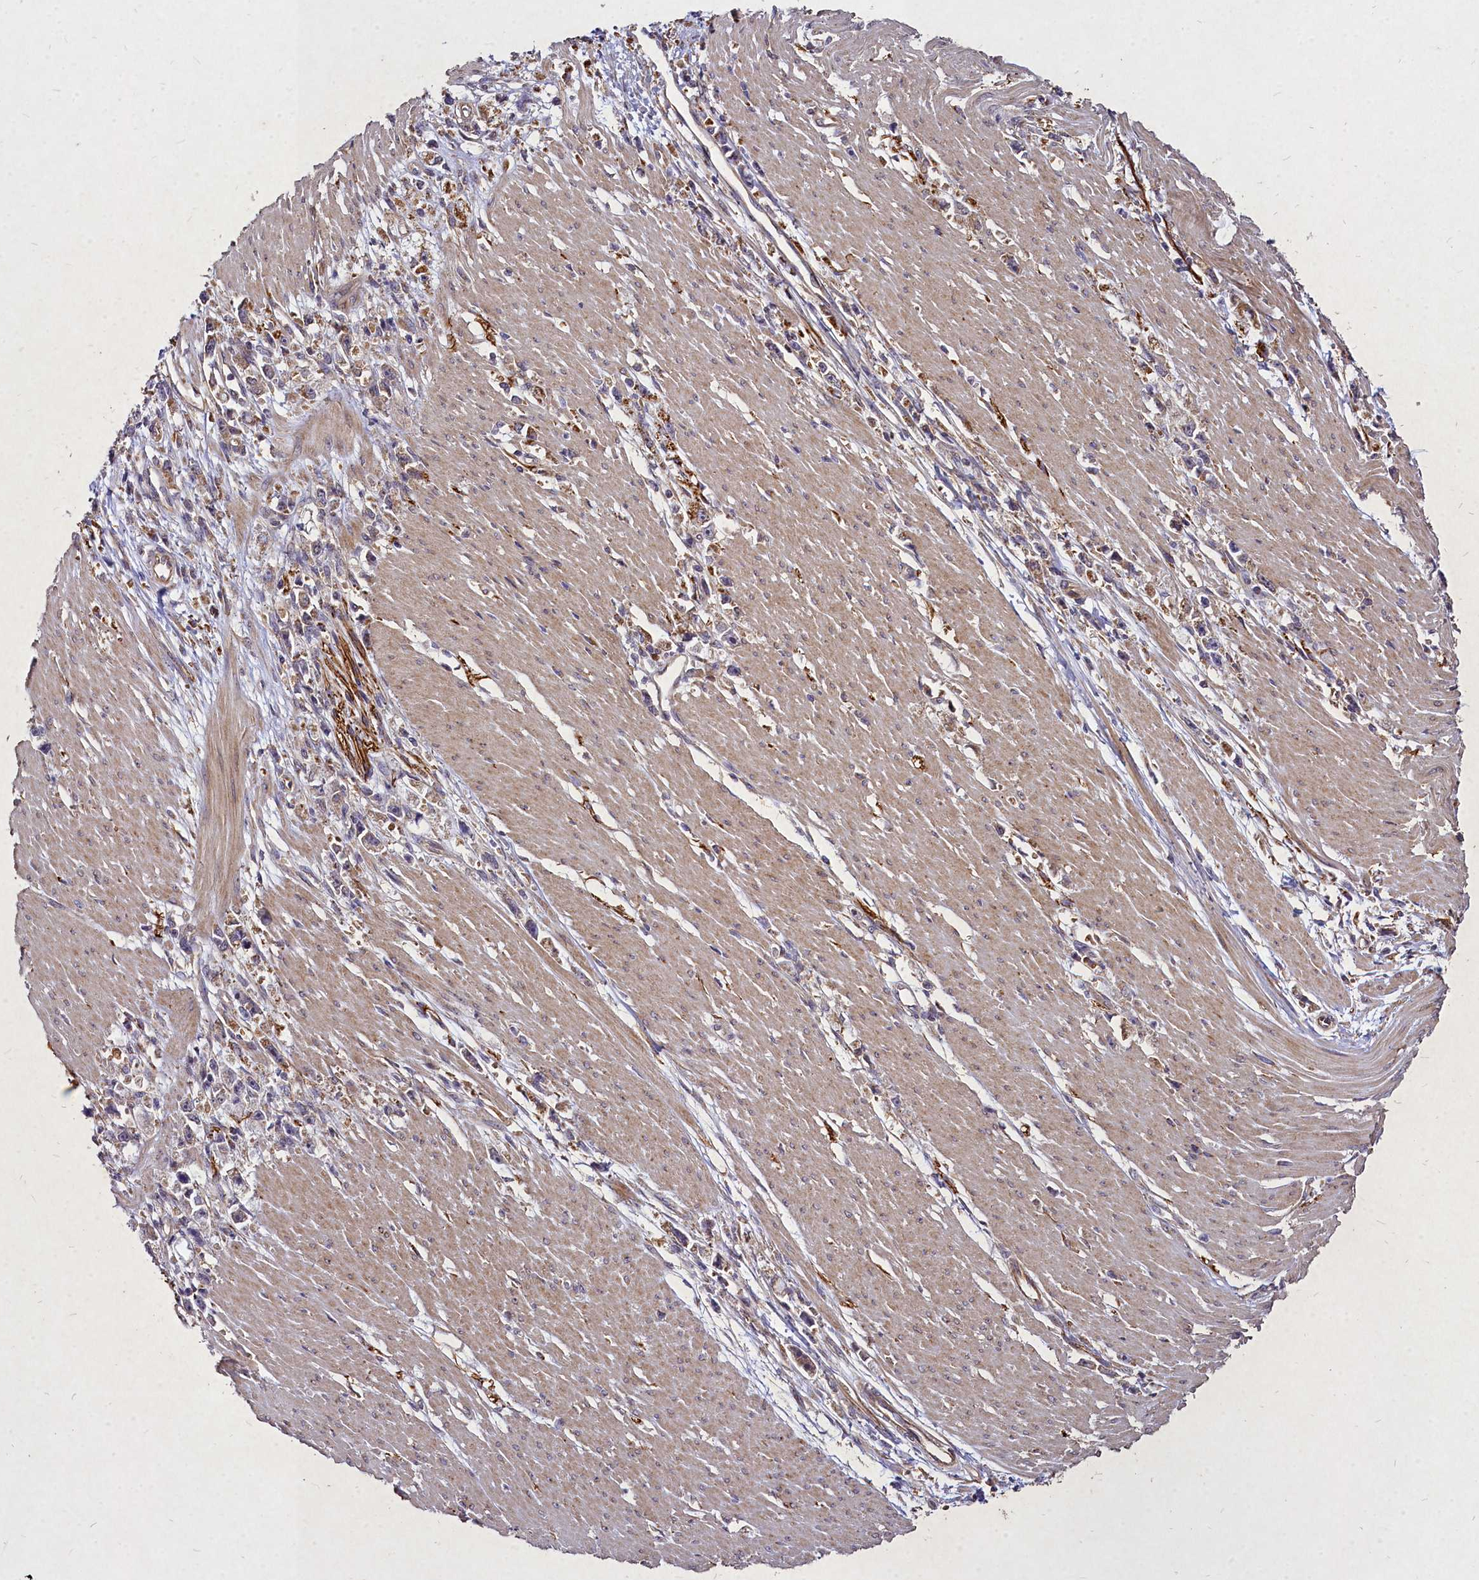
{"staining": {"intensity": "moderate", "quantity": "25%-75%", "location": "cytoplasmic/membranous"}, "tissue": "stomach cancer", "cell_type": "Tumor cells", "image_type": "cancer", "snomed": [{"axis": "morphology", "description": "Adenocarcinoma, NOS"}, {"axis": "topography", "description": "Stomach"}], "caption": "Immunohistochemistry (IHC) histopathology image of neoplastic tissue: human adenocarcinoma (stomach) stained using immunohistochemistry demonstrates medium levels of moderate protein expression localized specifically in the cytoplasmic/membranous of tumor cells, appearing as a cytoplasmic/membranous brown color.", "gene": "SKA1", "patient": {"sex": "female", "age": 59}}